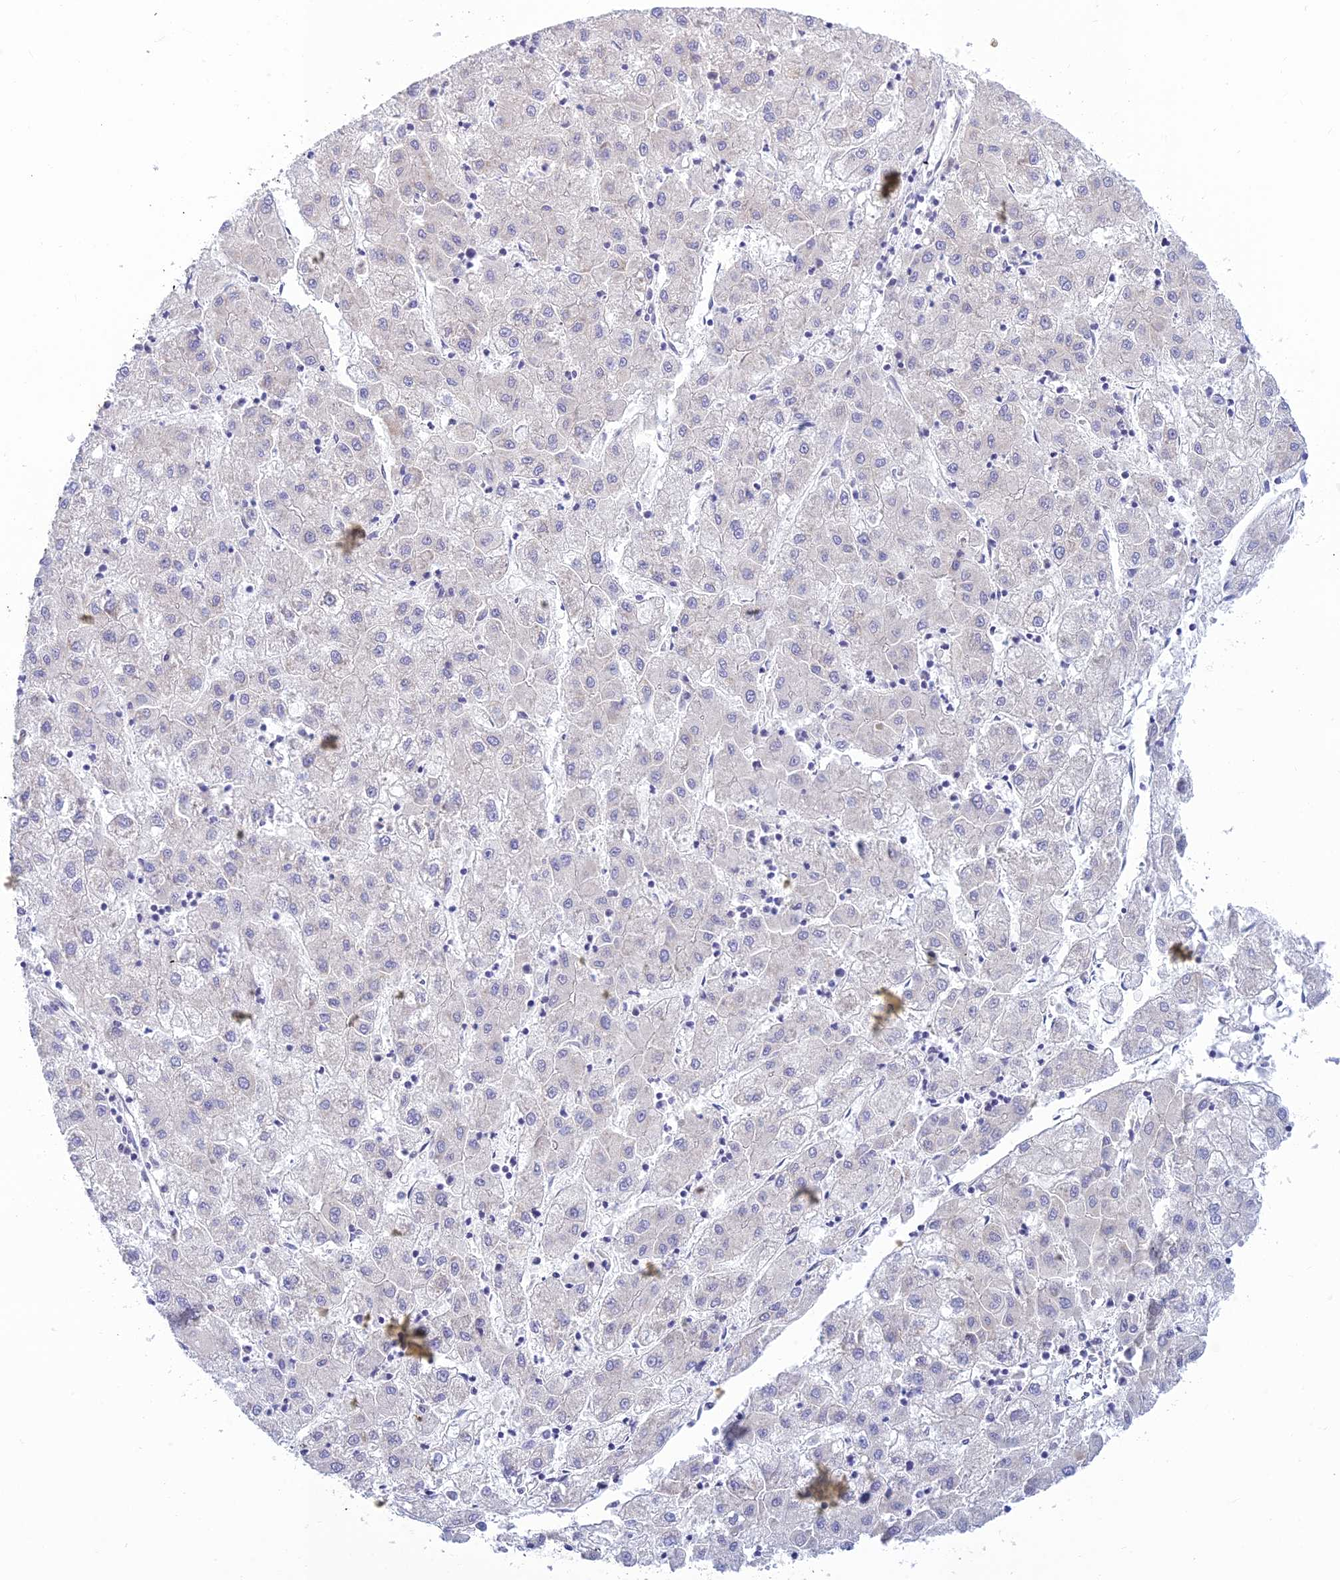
{"staining": {"intensity": "negative", "quantity": "none", "location": "none"}, "tissue": "liver cancer", "cell_type": "Tumor cells", "image_type": "cancer", "snomed": [{"axis": "morphology", "description": "Carcinoma, Hepatocellular, NOS"}, {"axis": "topography", "description": "Liver"}], "caption": "Protein analysis of hepatocellular carcinoma (liver) exhibits no significant positivity in tumor cells.", "gene": "SKIC8", "patient": {"sex": "male", "age": 72}}